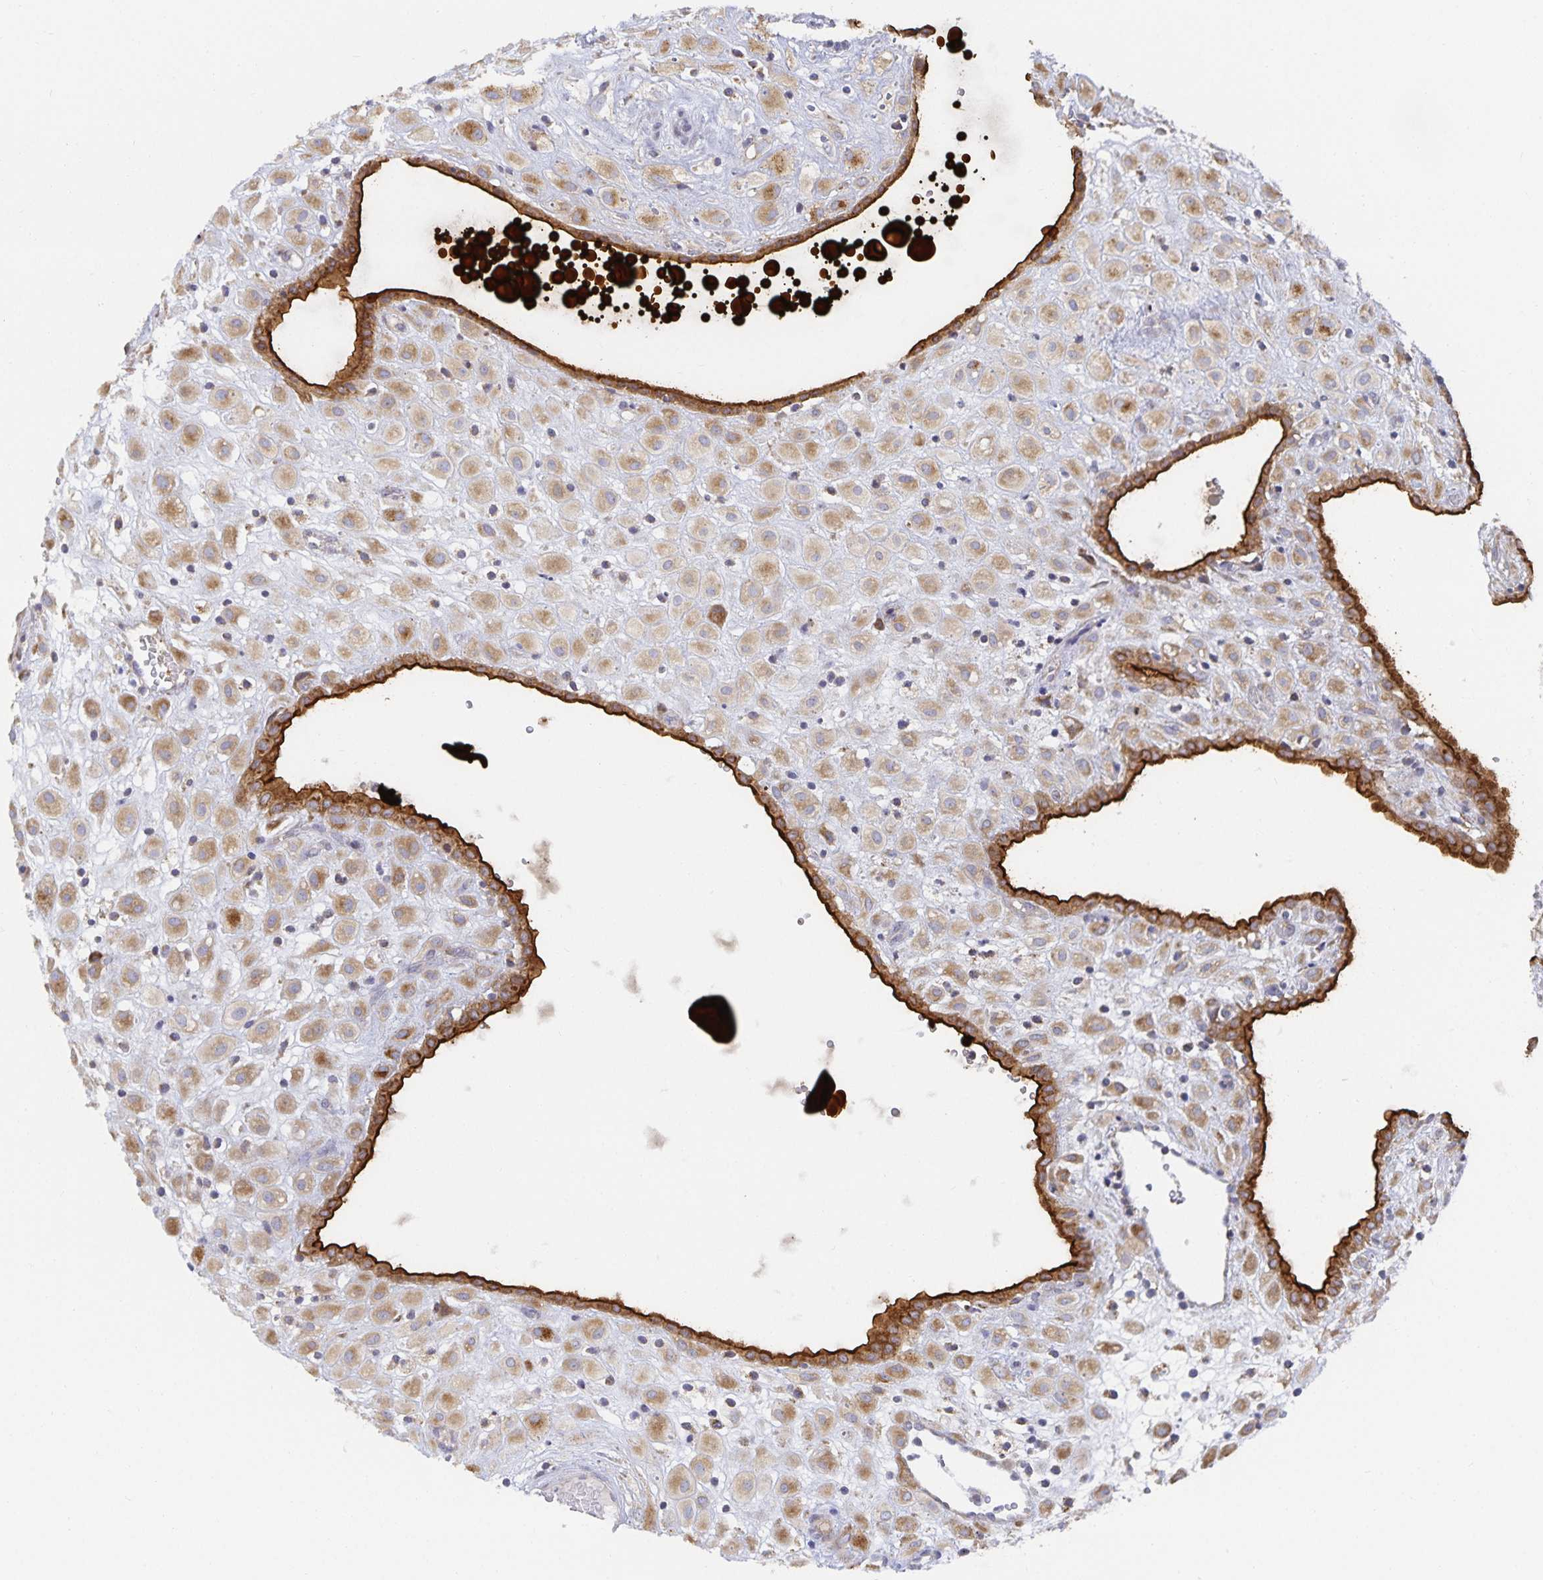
{"staining": {"intensity": "moderate", "quantity": ">75%", "location": "cytoplasmic/membranous"}, "tissue": "placenta", "cell_type": "Decidual cells", "image_type": "normal", "snomed": [{"axis": "morphology", "description": "Normal tissue, NOS"}, {"axis": "topography", "description": "Placenta"}], "caption": "Unremarkable placenta displays moderate cytoplasmic/membranous positivity in approximately >75% of decidual cells, visualized by immunohistochemistry. (Stains: DAB in brown, nuclei in blue, Microscopy: brightfield microscopy at high magnification).", "gene": "NOMO1", "patient": {"sex": "female", "age": 24}}